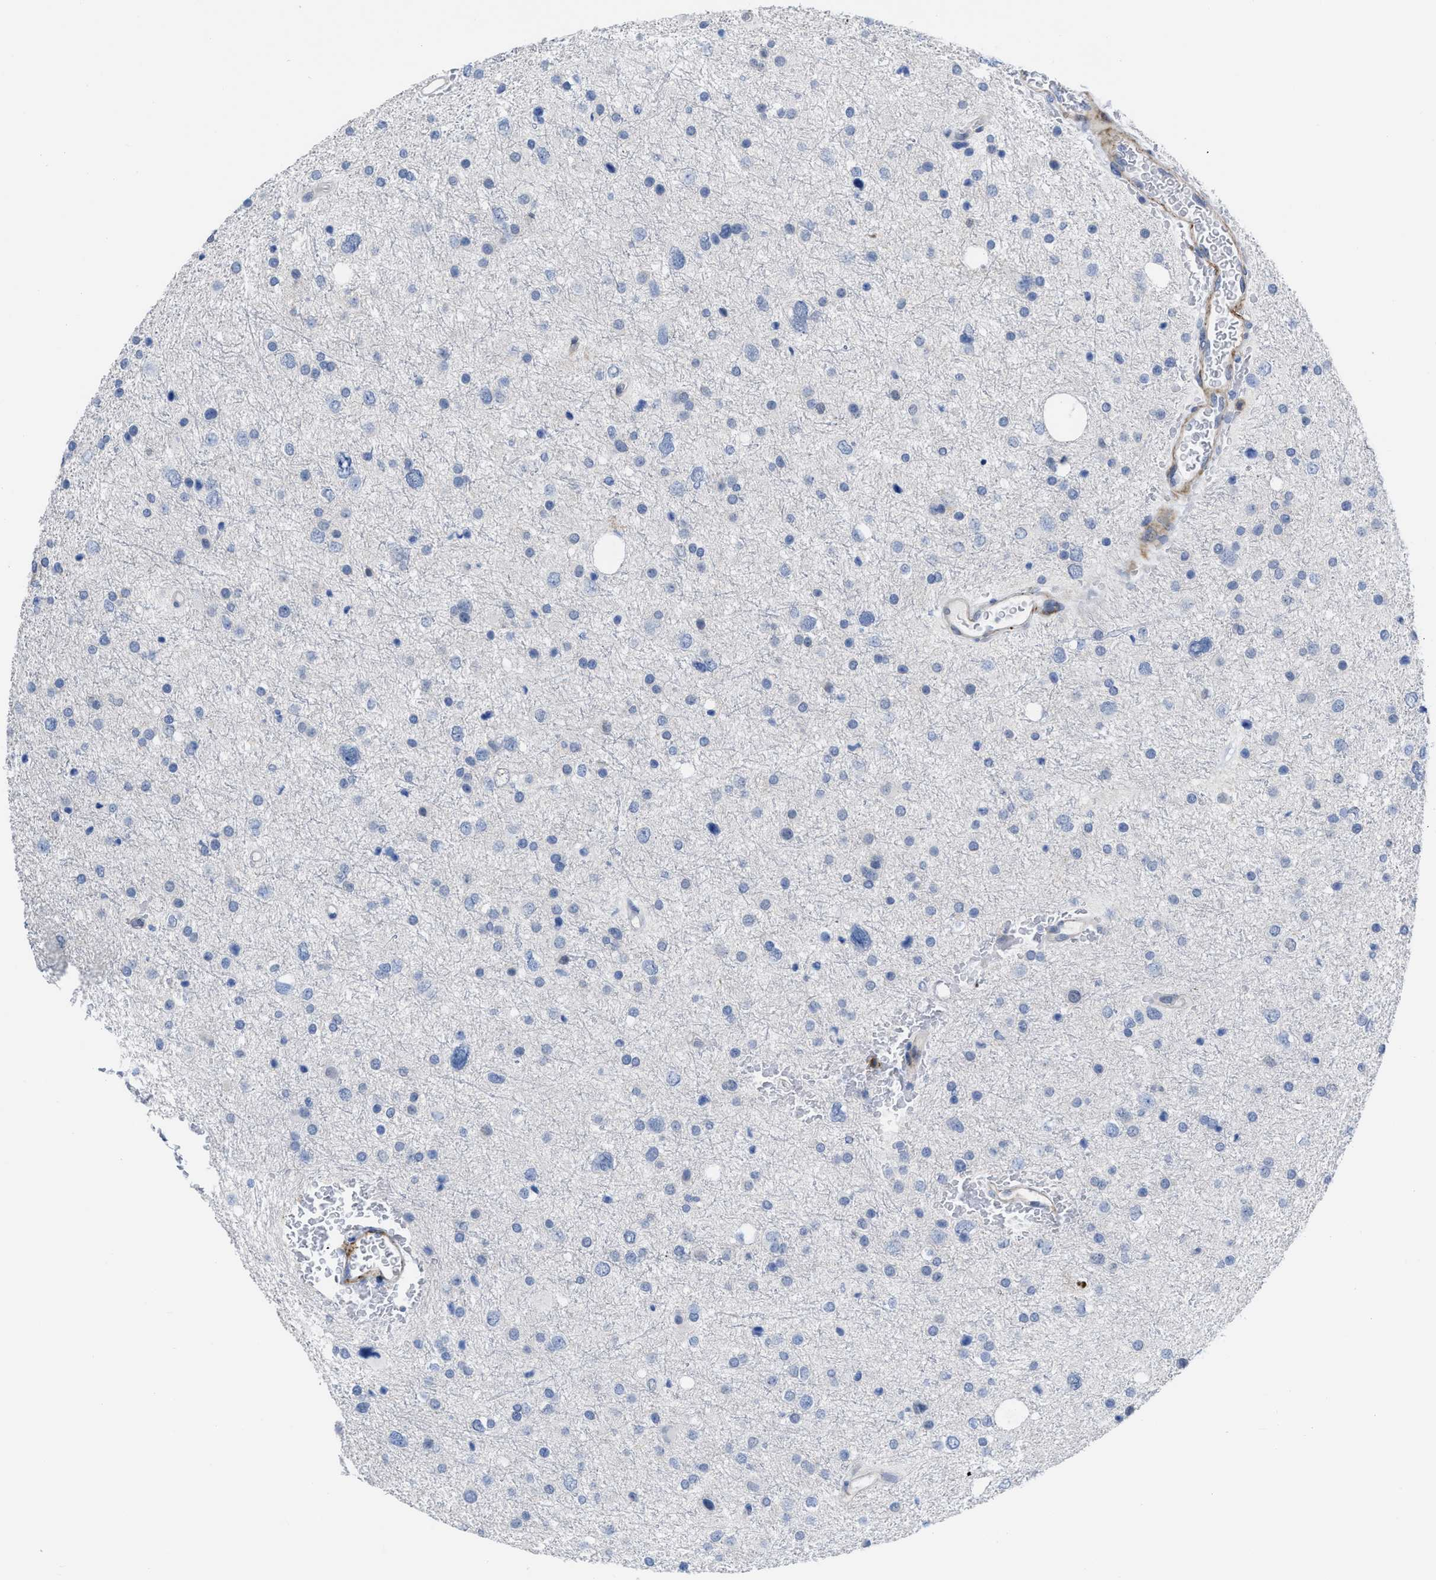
{"staining": {"intensity": "negative", "quantity": "none", "location": "none"}, "tissue": "glioma", "cell_type": "Tumor cells", "image_type": "cancer", "snomed": [{"axis": "morphology", "description": "Glioma, malignant, Low grade"}, {"axis": "topography", "description": "Brain"}], "caption": "Tumor cells show no significant expression in glioma. (Stains: DAB immunohistochemistry with hematoxylin counter stain, Microscopy: brightfield microscopy at high magnification).", "gene": "PRMT2", "patient": {"sex": "female", "age": 37}}